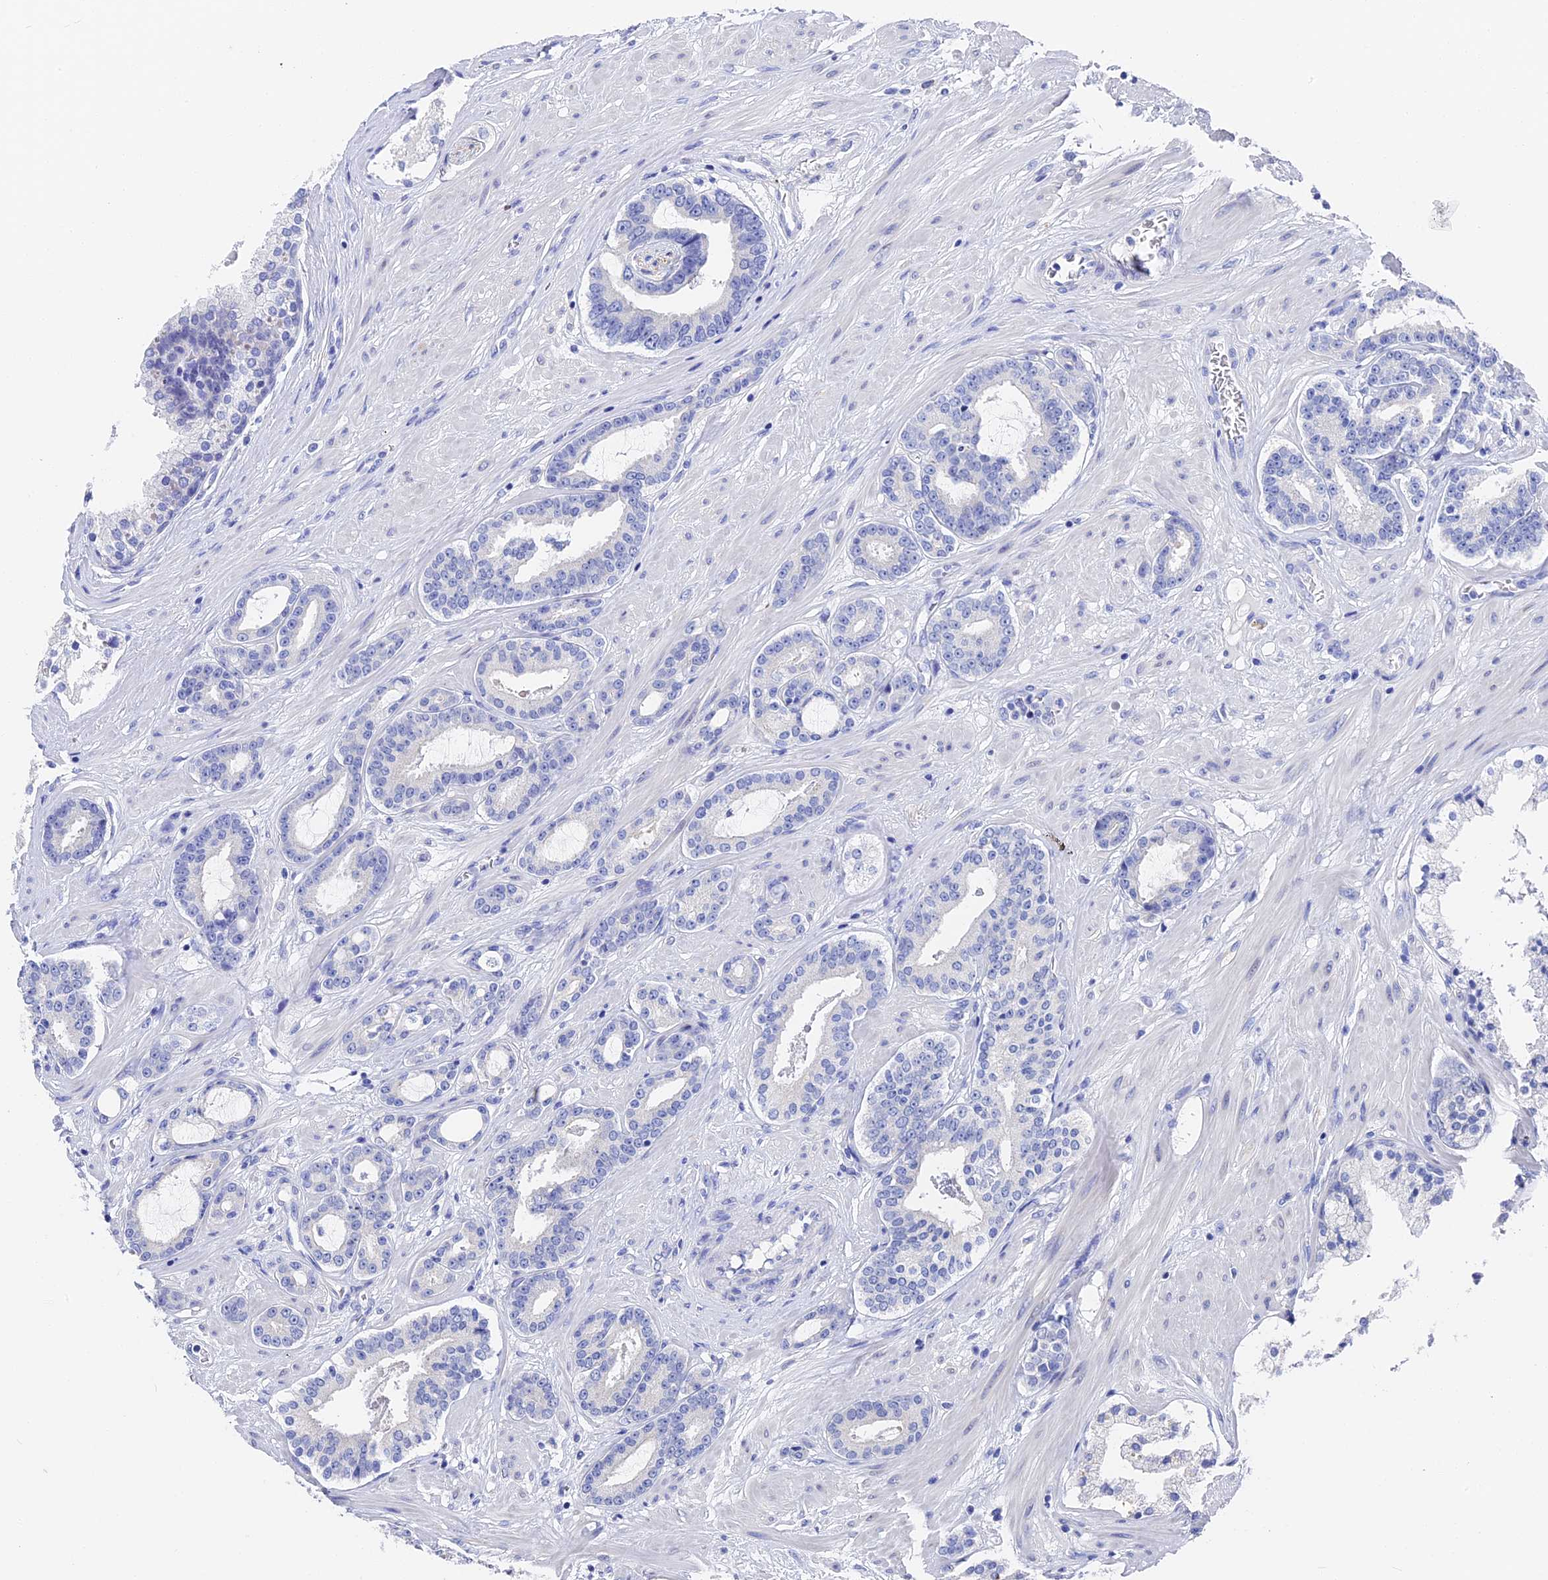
{"staining": {"intensity": "negative", "quantity": "none", "location": "none"}, "tissue": "prostate cancer", "cell_type": "Tumor cells", "image_type": "cancer", "snomed": [{"axis": "morphology", "description": "Adenocarcinoma, High grade"}, {"axis": "topography", "description": "Prostate"}], "caption": "Tumor cells are negative for protein expression in human prostate cancer.", "gene": "VPS33B", "patient": {"sex": "male", "age": 58}}